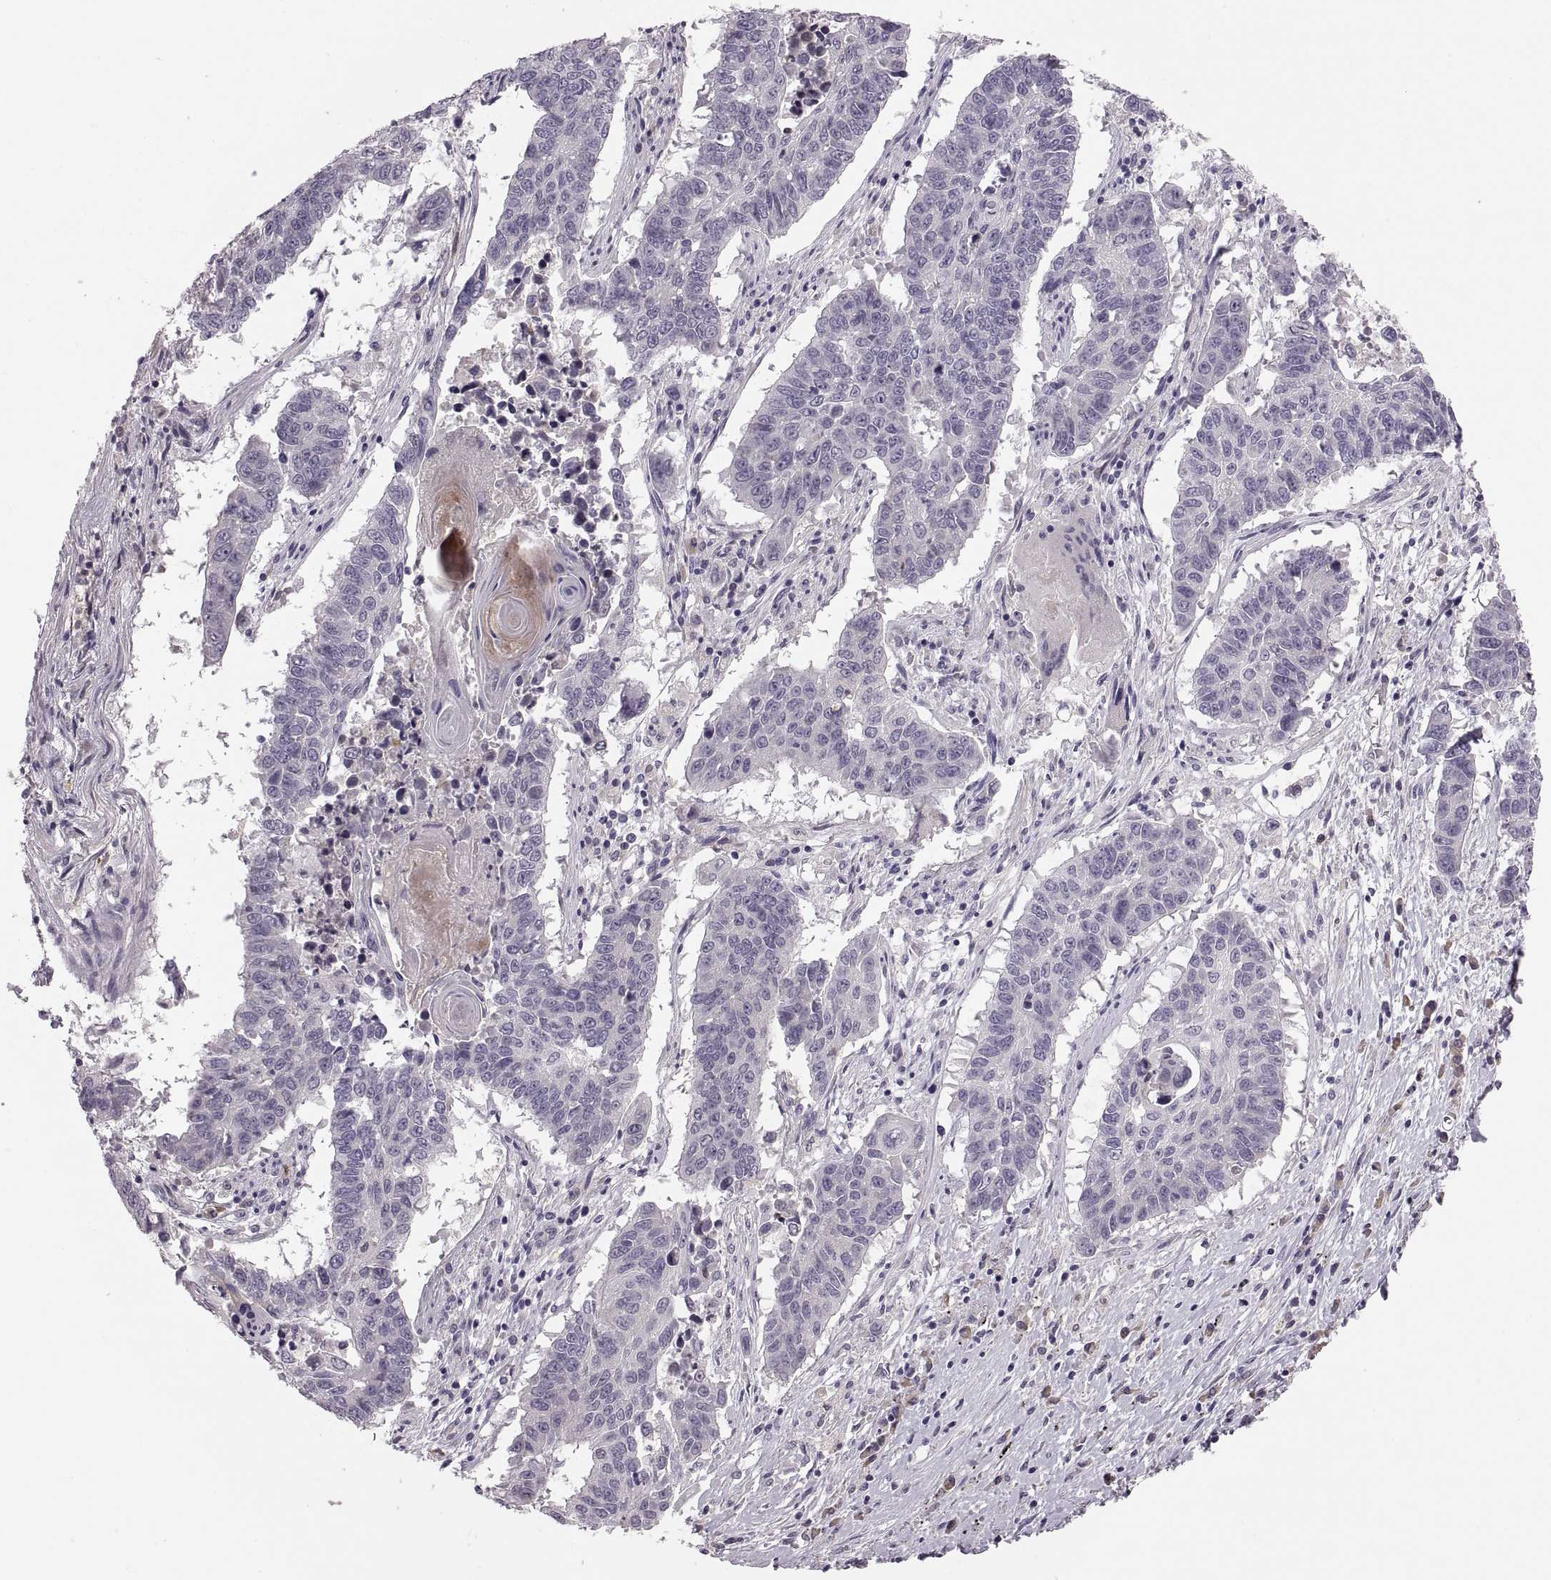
{"staining": {"intensity": "negative", "quantity": "none", "location": "none"}, "tissue": "lung cancer", "cell_type": "Tumor cells", "image_type": "cancer", "snomed": [{"axis": "morphology", "description": "Squamous cell carcinoma, NOS"}, {"axis": "topography", "description": "Lung"}], "caption": "Squamous cell carcinoma (lung) was stained to show a protein in brown. There is no significant staining in tumor cells.", "gene": "ADH6", "patient": {"sex": "male", "age": 73}}